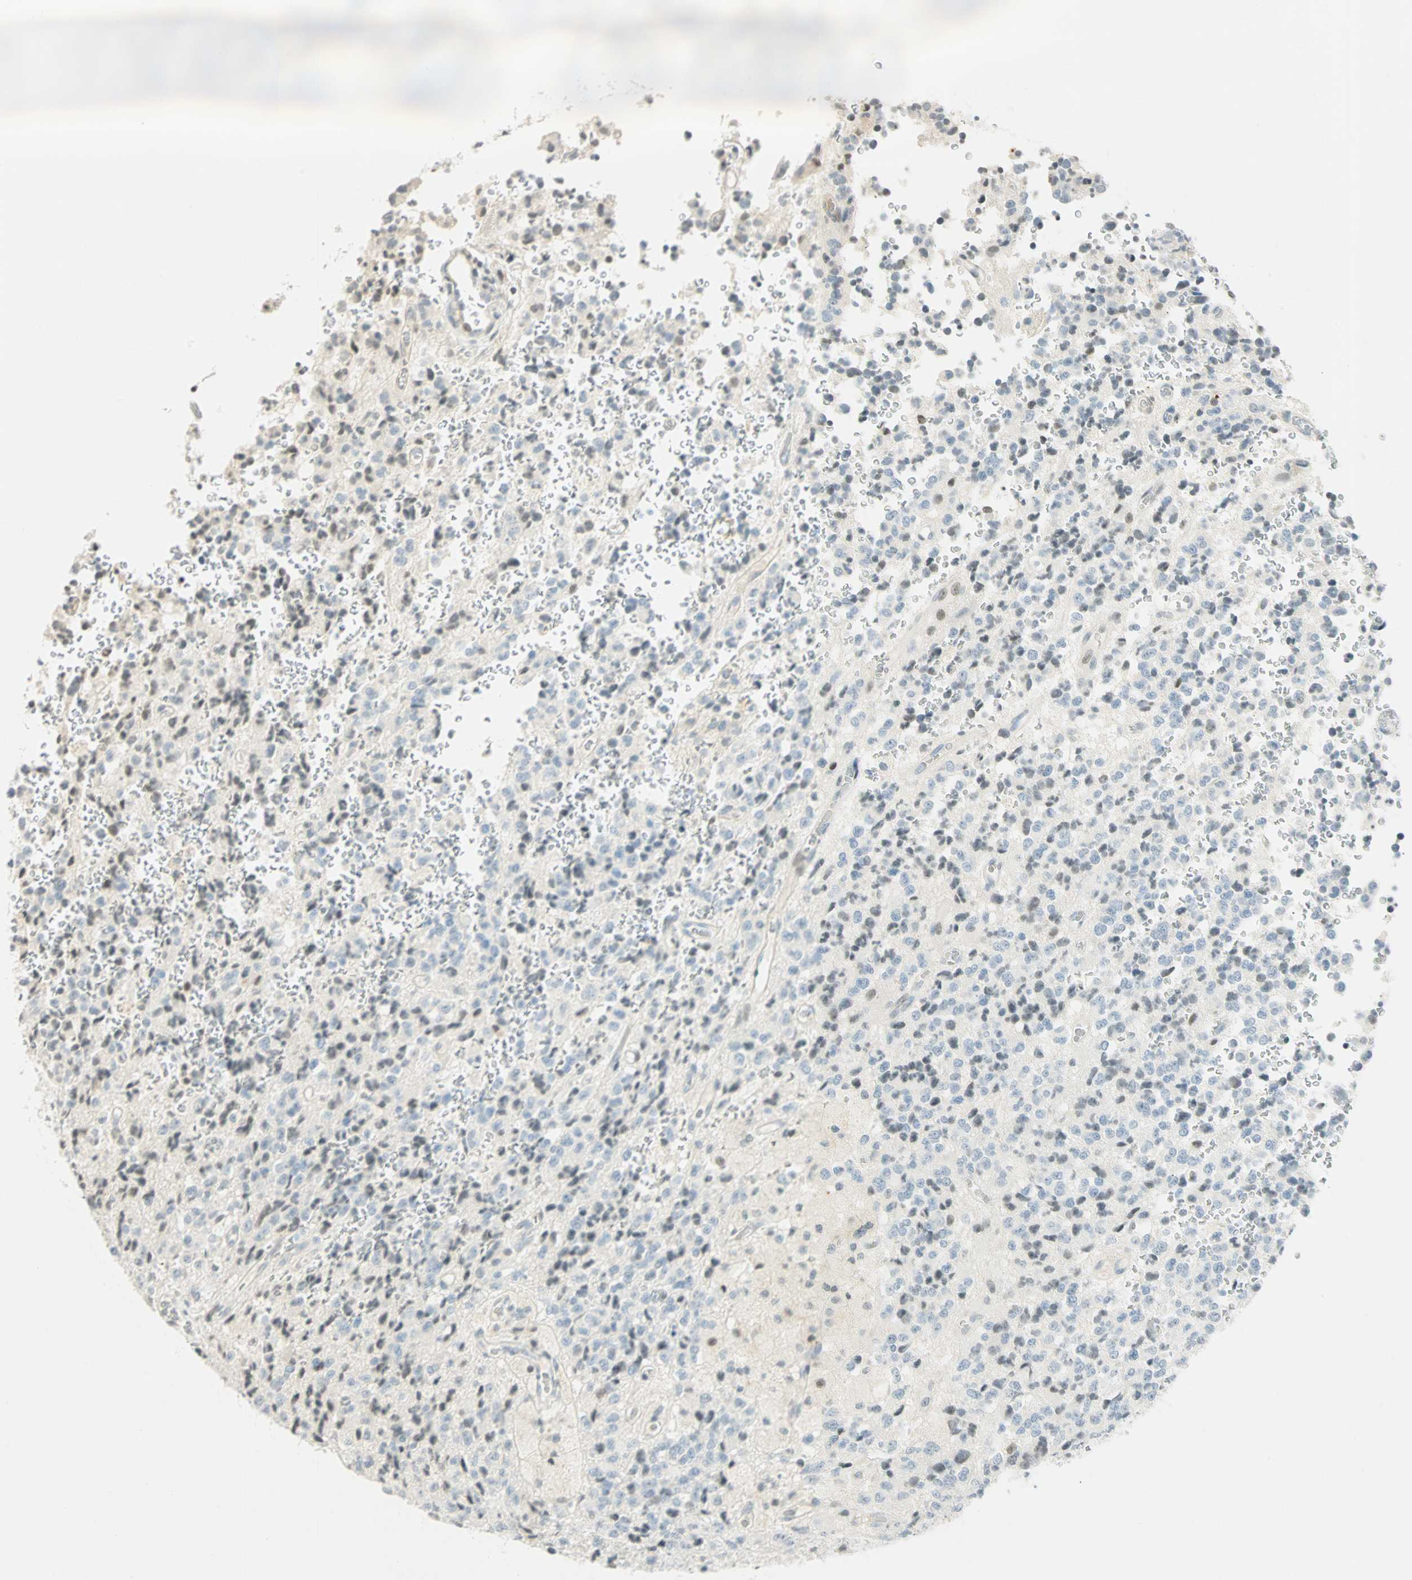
{"staining": {"intensity": "weak", "quantity": "<25%", "location": "nuclear"}, "tissue": "glioma", "cell_type": "Tumor cells", "image_type": "cancer", "snomed": [{"axis": "morphology", "description": "Glioma, malignant, High grade"}, {"axis": "topography", "description": "pancreas cauda"}], "caption": "The IHC photomicrograph has no significant expression in tumor cells of glioma tissue.", "gene": "SMAD3", "patient": {"sex": "male", "age": 60}}